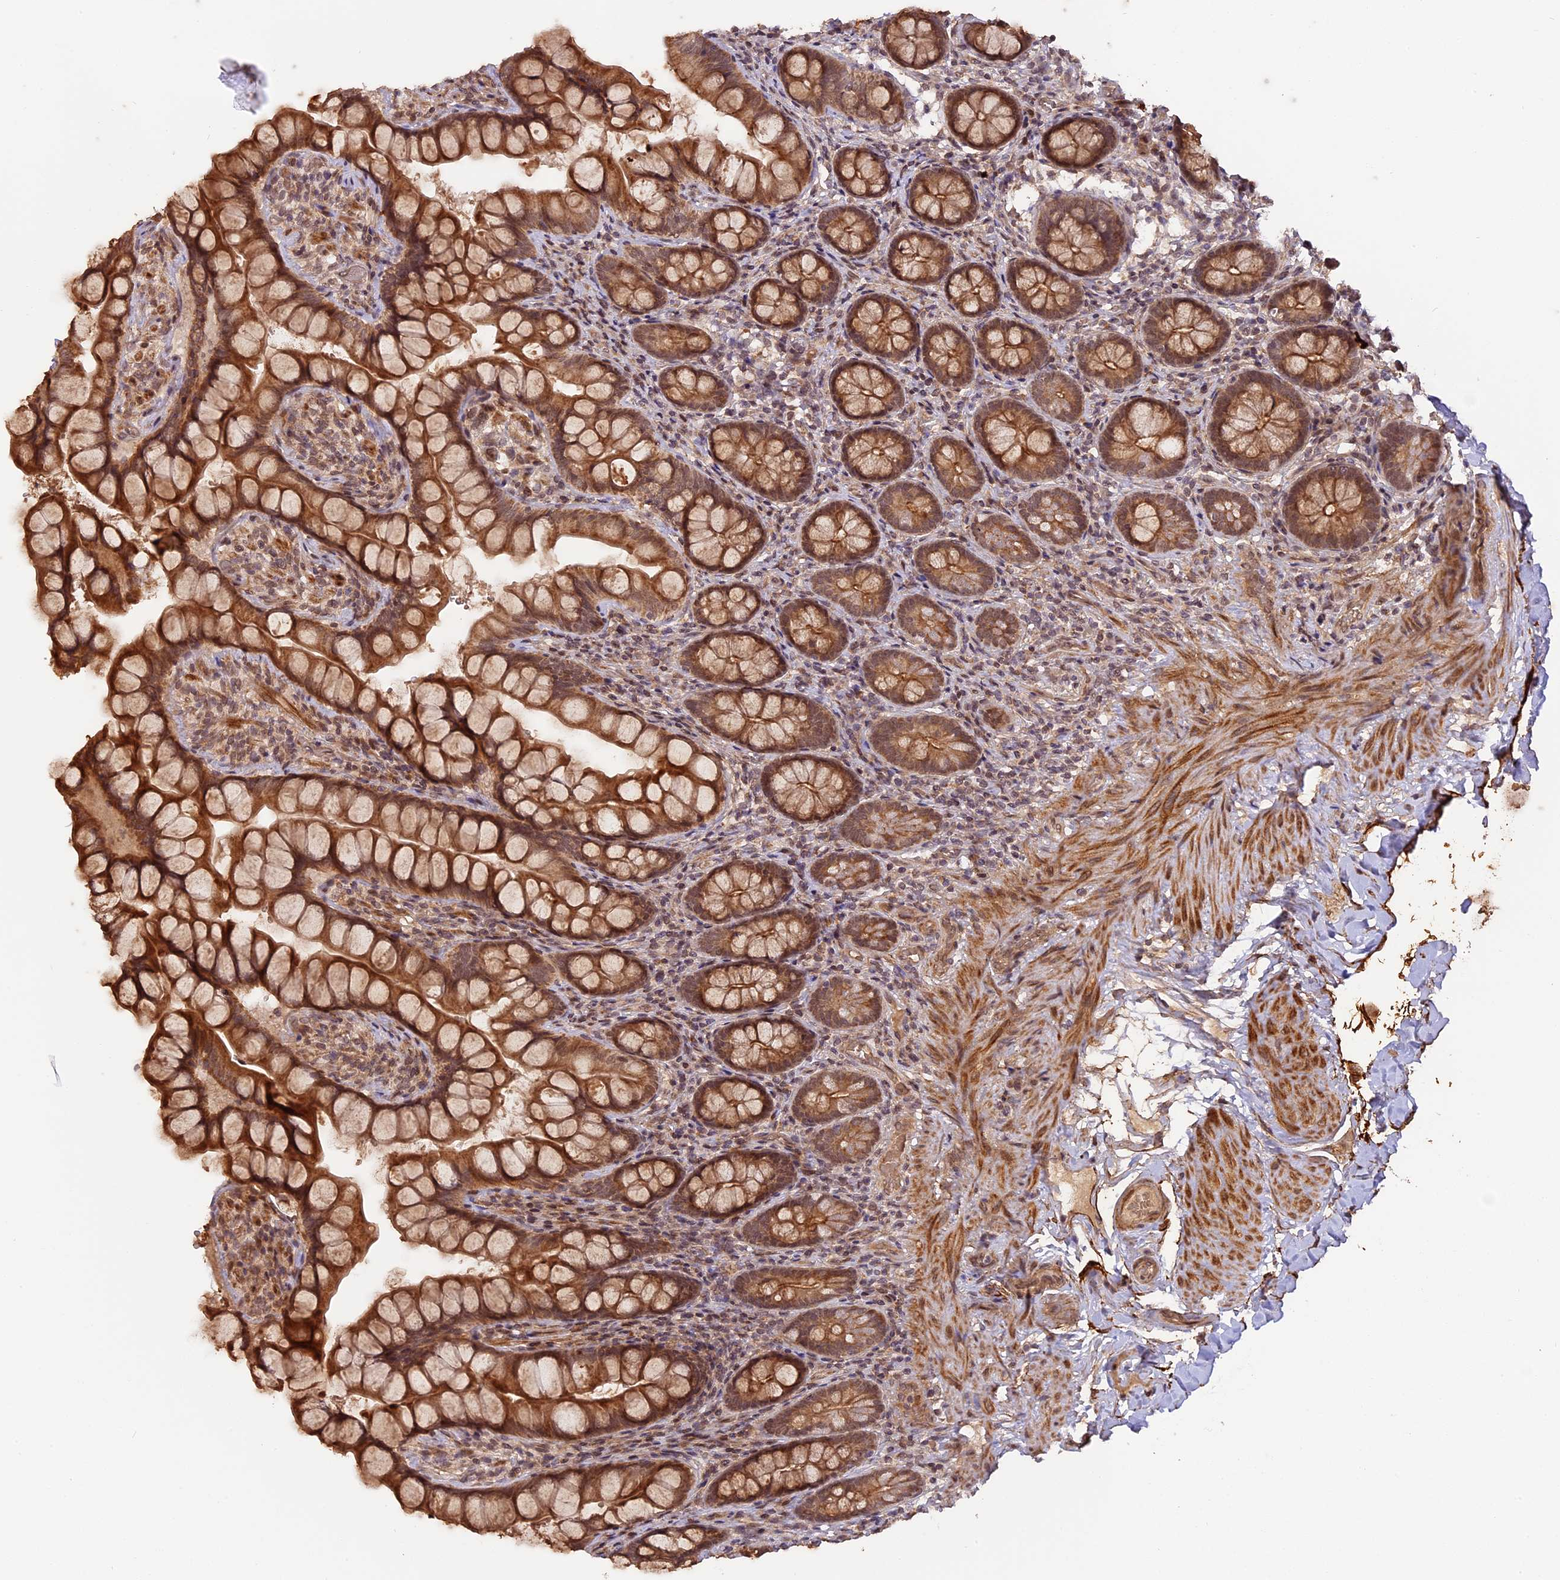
{"staining": {"intensity": "moderate", "quantity": ">75%", "location": "cytoplasmic/membranous,nuclear"}, "tissue": "small intestine", "cell_type": "Glandular cells", "image_type": "normal", "snomed": [{"axis": "morphology", "description": "Normal tissue, NOS"}, {"axis": "topography", "description": "Small intestine"}], "caption": "High-magnification brightfield microscopy of normal small intestine stained with DAB (3,3'-diaminobenzidine) (brown) and counterstained with hematoxylin (blue). glandular cells exhibit moderate cytoplasmic/membranous,nuclear expression is identified in about>75% of cells.", "gene": "ZNF480", "patient": {"sex": "male", "age": 70}}